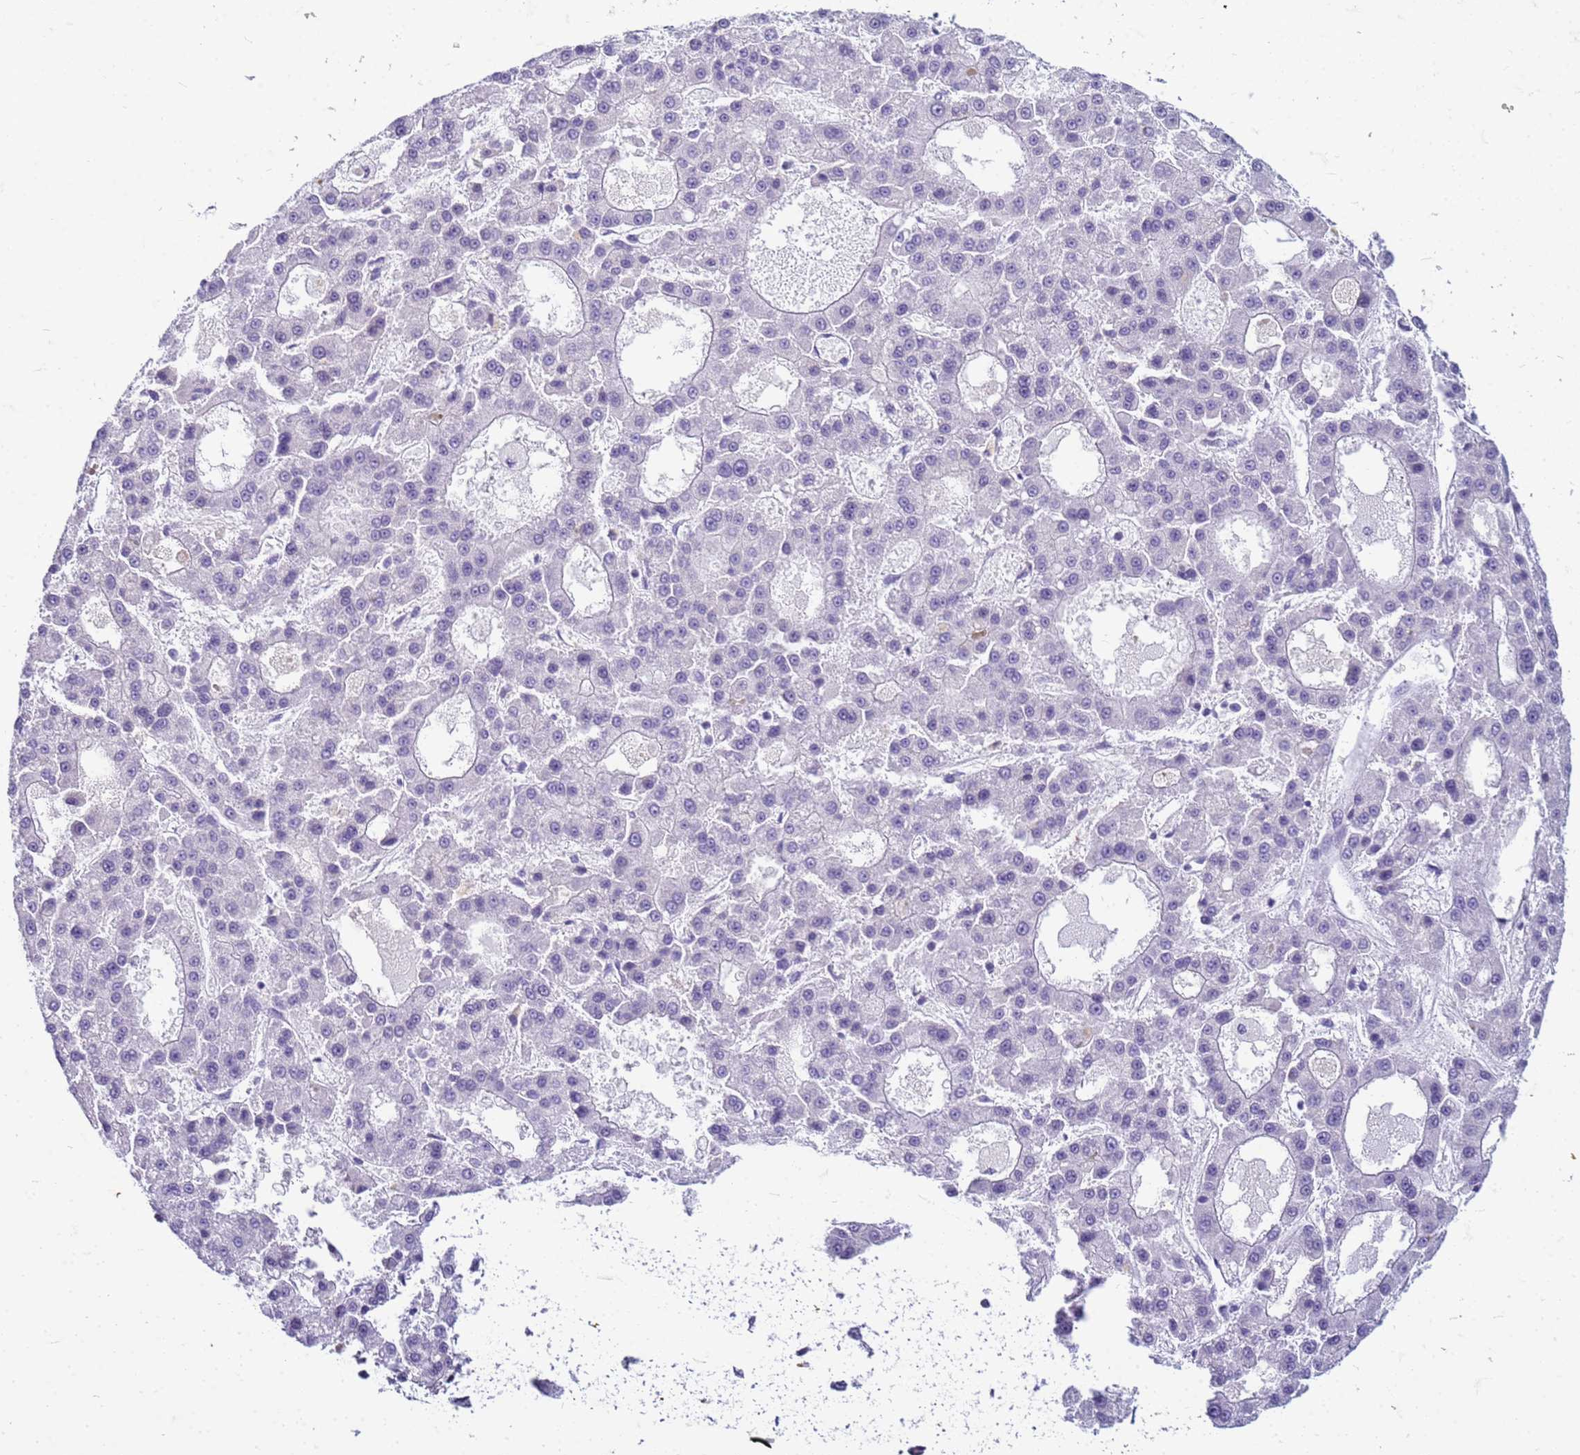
{"staining": {"intensity": "negative", "quantity": "none", "location": "none"}, "tissue": "liver cancer", "cell_type": "Tumor cells", "image_type": "cancer", "snomed": [{"axis": "morphology", "description": "Carcinoma, Hepatocellular, NOS"}, {"axis": "topography", "description": "Liver"}], "caption": "Immunohistochemical staining of human hepatocellular carcinoma (liver) exhibits no significant staining in tumor cells.", "gene": "CFAP100", "patient": {"sex": "male", "age": 70}}